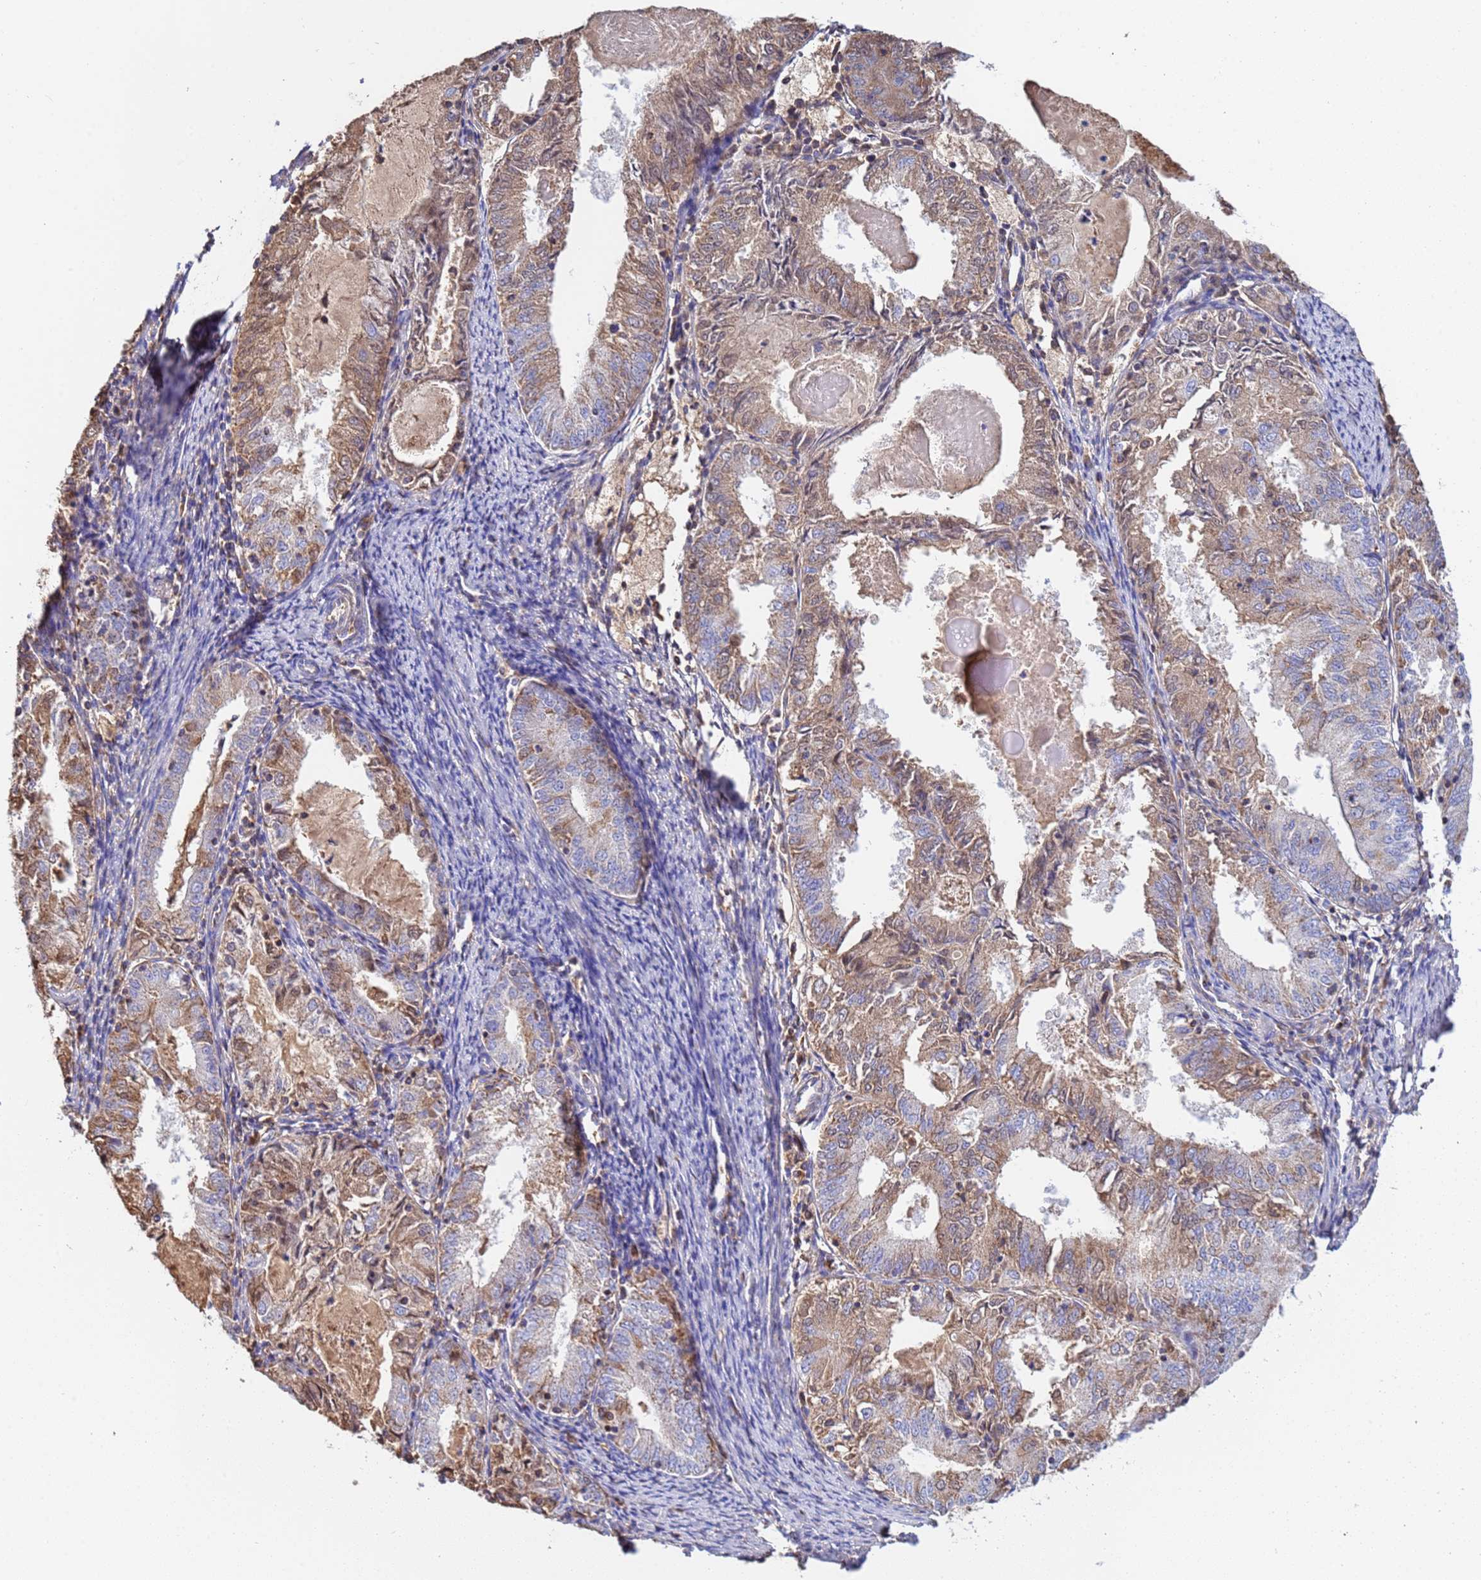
{"staining": {"intensity": "weak", "quantity": "25%-75%", "location": "cytoplasmic/membranous"}, "tissue": "endometrial cancer", "cell_type": "Tumor cells", "image_type": "cancer", "snomed": [{"axis": "morphology", "description": "Adenocarcinoma, NOS"}, {"axis": "topography", "description": "Endometrium"}], "caption": "Immunohistochemistry (IHC) photomicrograph of neoplastic tissue: human endometrial adenocarcinoma stained using IHC shows low levels of weak protein expression localized specifically in the cytoplasmic/membranous of tumor cells, appearing as a cytoplasmic/membranous brown color.", "gene": "GLUD1", "patient": {"sex": "female", "age": 57}}